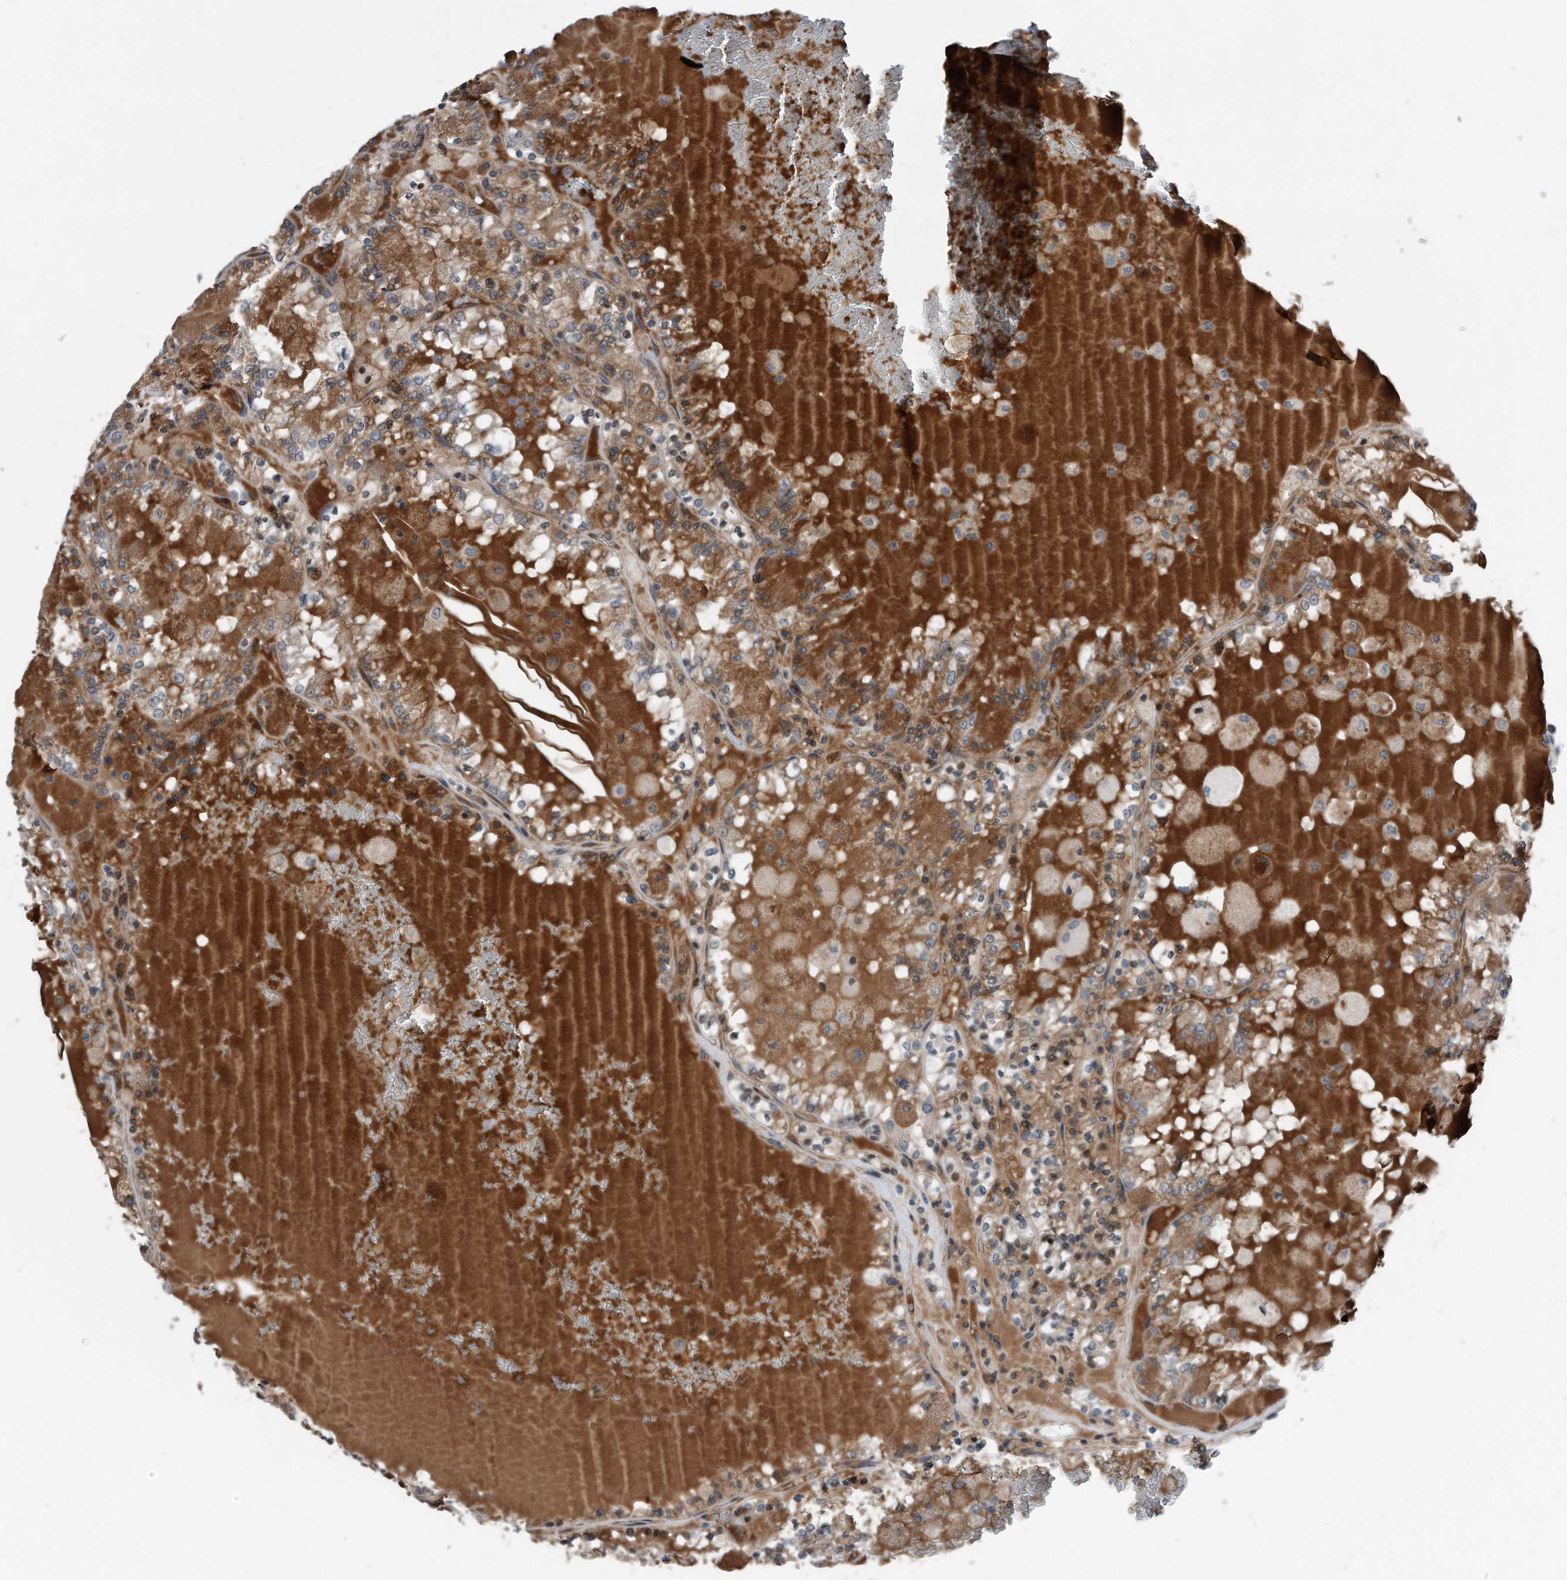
{"staining": {"intensity": "moderate", "quantity": "25%-75%", "location": "cytoplasmic/membranous"}, "tissue": "renal cancer", "cell_type": "Tumor cells", "image_type": "cancer", "snomed": [{"axis": "morphology", "description": "Adenocarcinoma, NOS"}, {"axis": "topography", "description": "Kidney"}], "caption": "Moderate cytoplasmic/membranous protein positivity is seen in approximately 25%-75% of tumor cells in renal cancer. Using DAB (brown) and hematoxylin (blue) stains, captured at high magnification using brightfield microscopy.", "gene": "DST", "patient": {"sex": "female", "age": 56}}